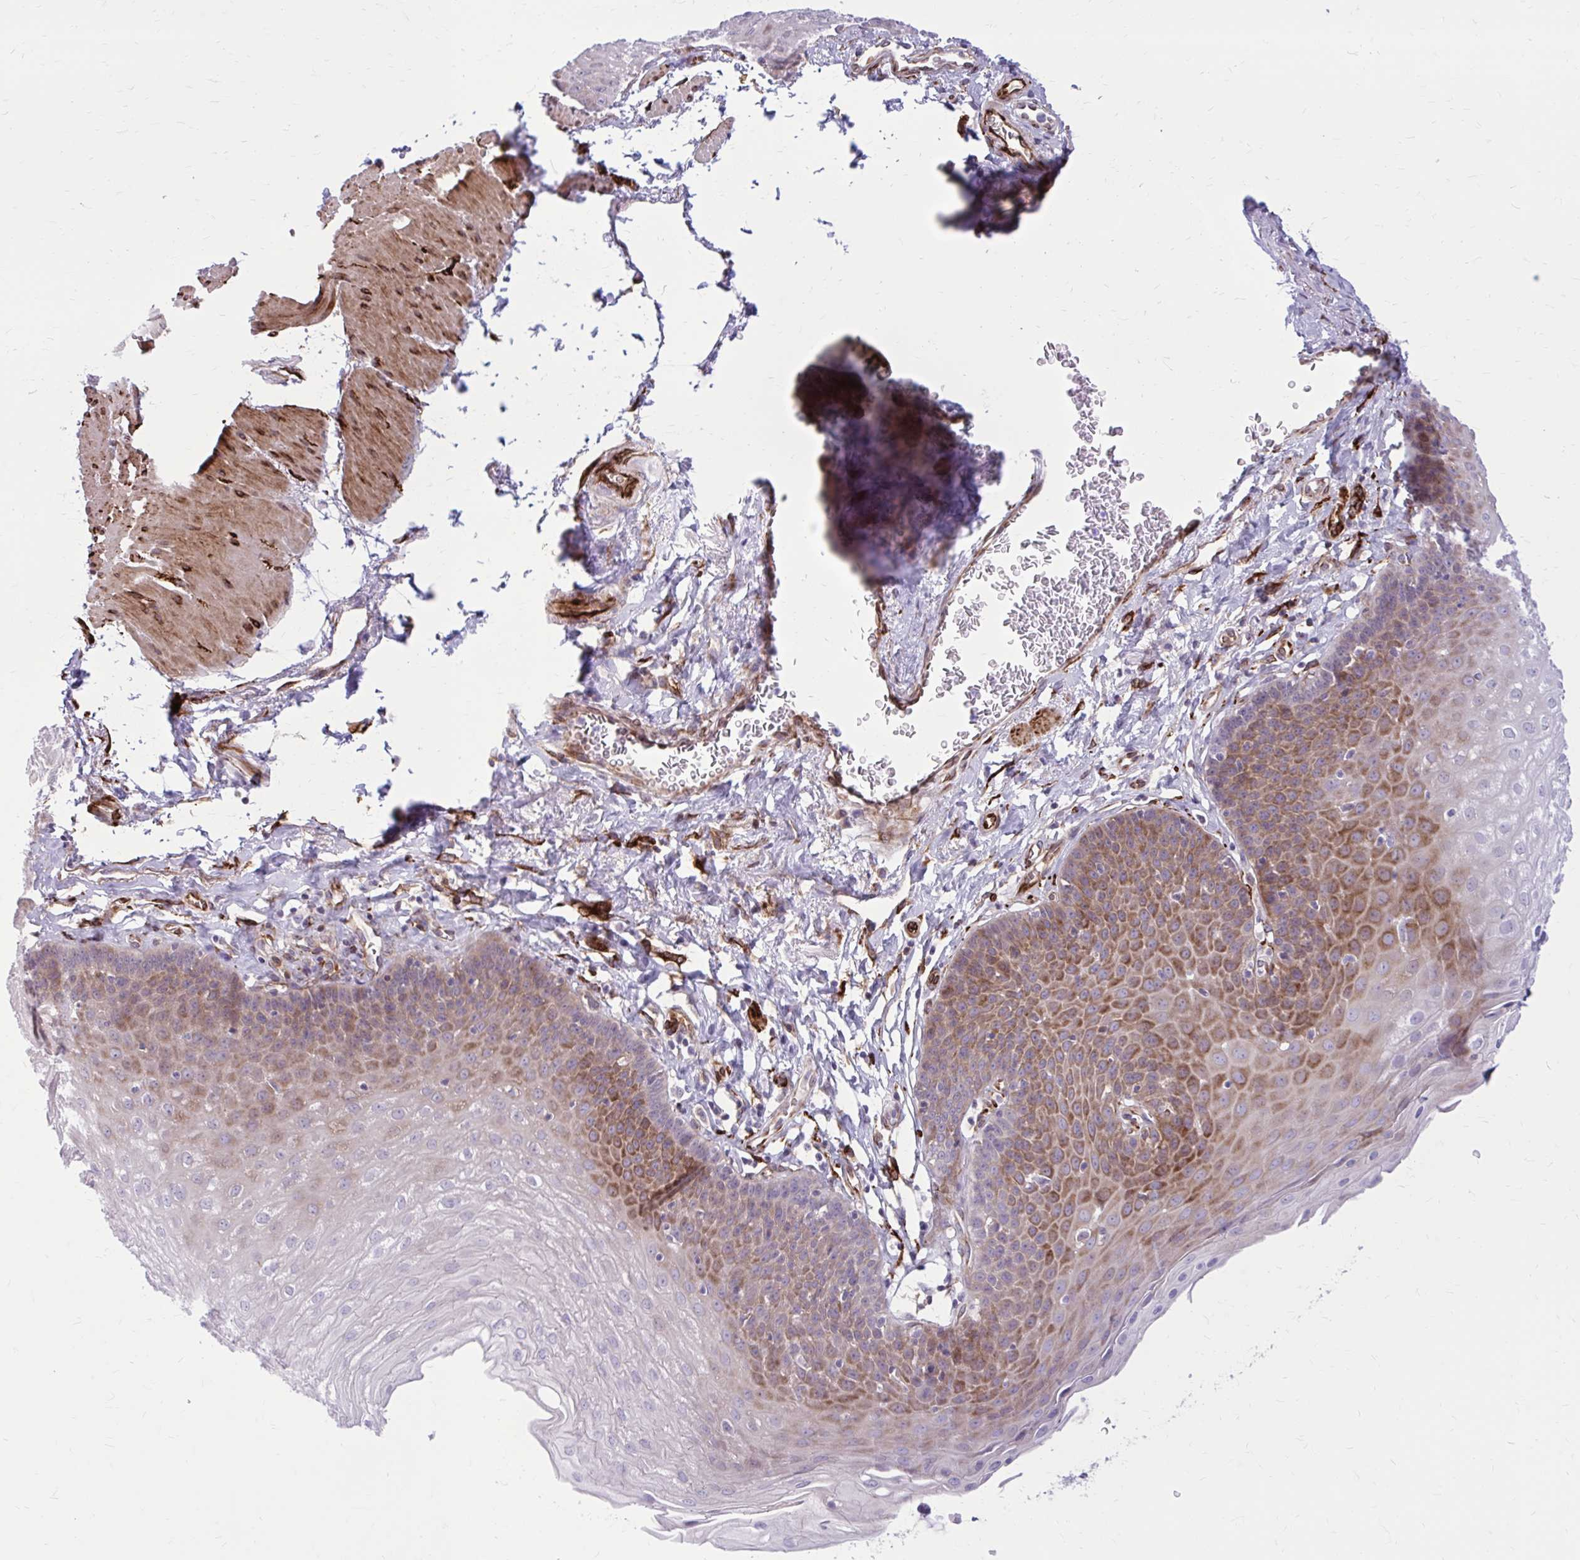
{"staining": {"intensity": "moderate", "quantity": "25%-75%", "location": "cytoplasmic/membranous"}, "tissue": "esophagus", "cell_type": "Squamous epithelial cells", "image_type": "normal", "snomed": [{"axis": "morphology", "description": "Normal tissue, NOS"}, {"axis": "topography", "description": "Esophagus"}], "caption": "Protein analysis of unremarkable esophagus exhibits moderate cytoplasmic/membranous staining in about 25%-75% of squamous epithelial cells.", "gene": "BEND5", "patient": {"sex": "female", "age": 81}}